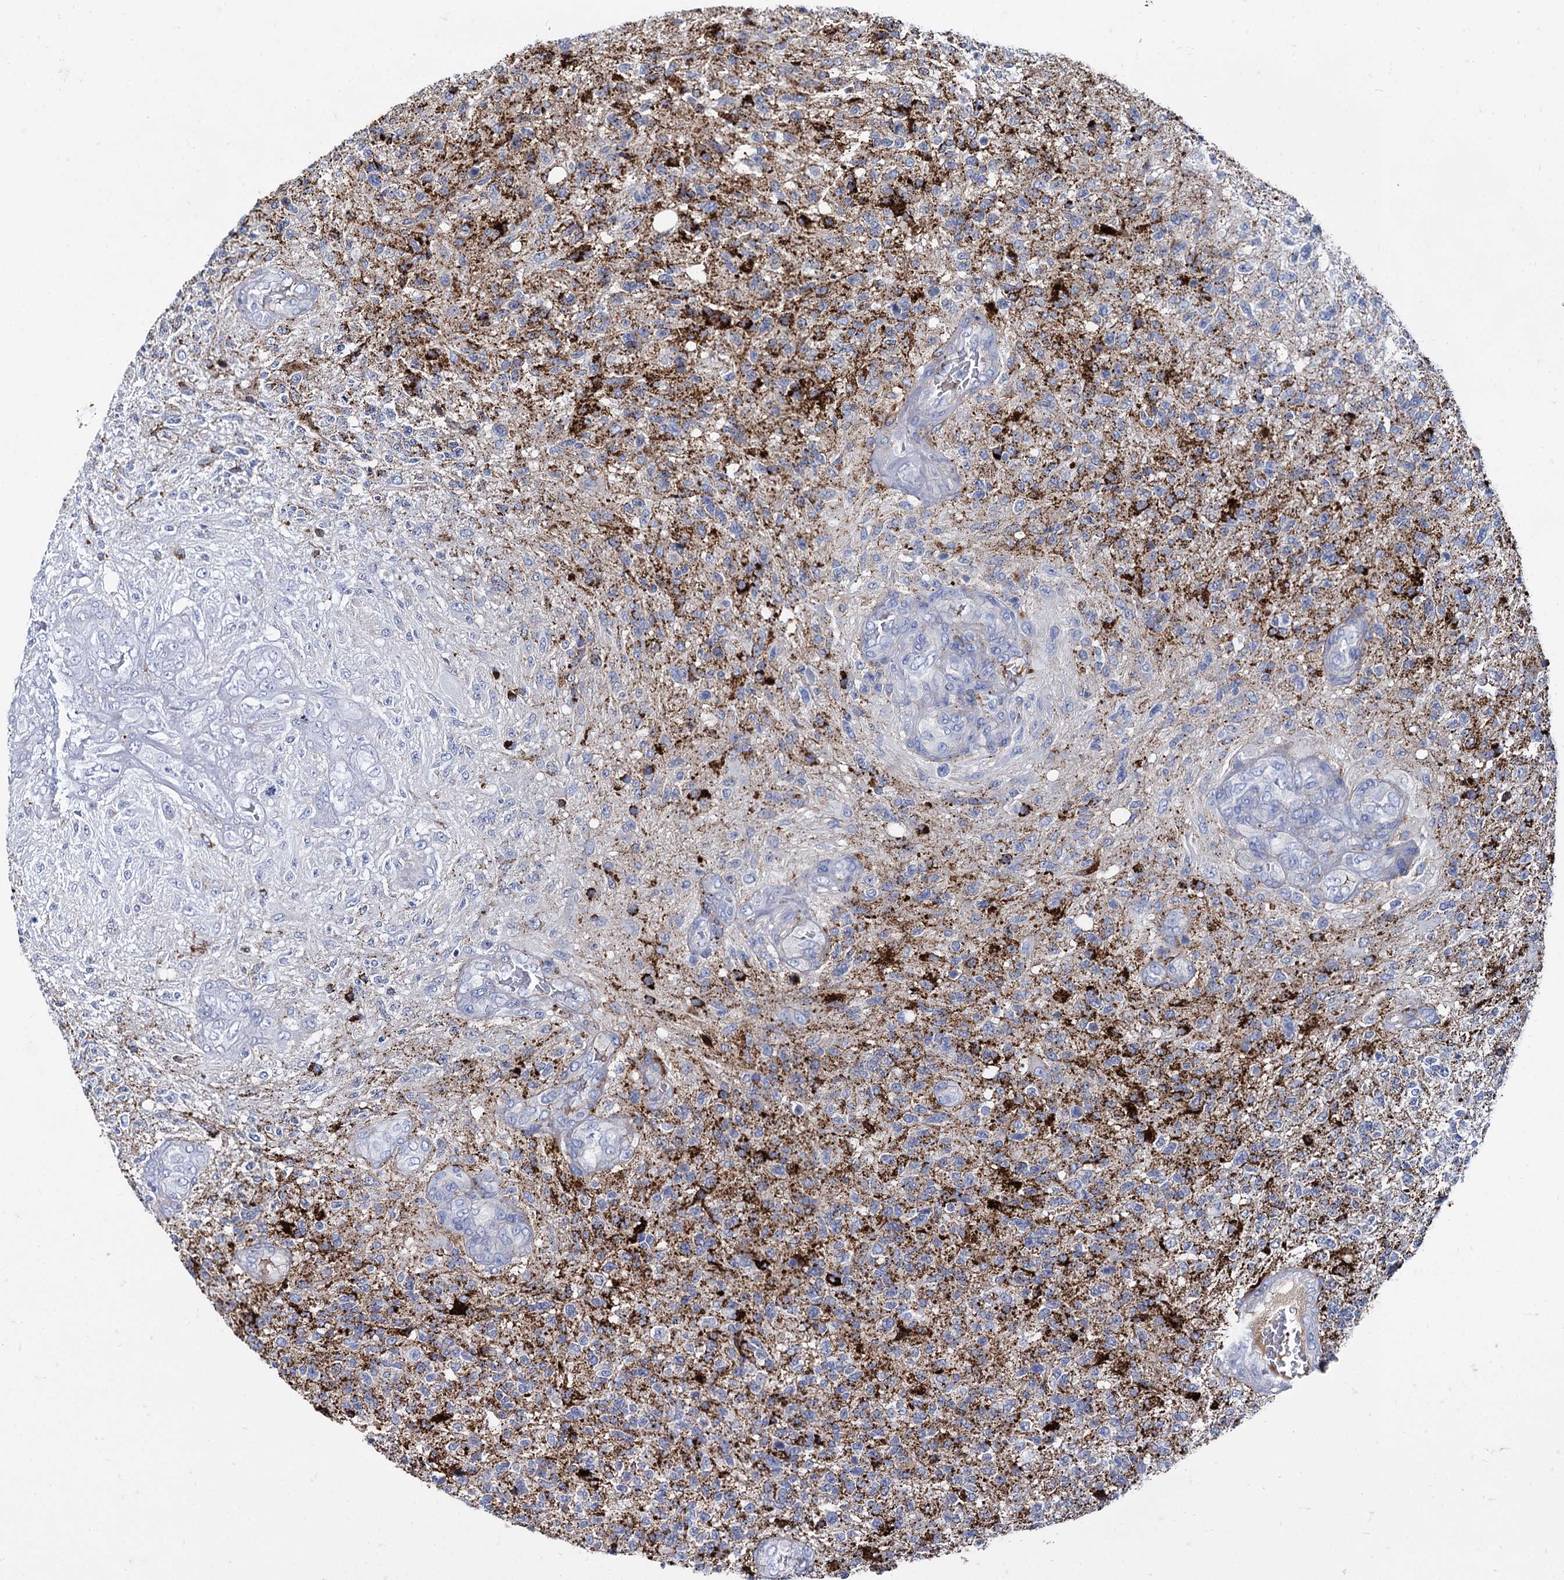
{"staining": {"intensity": "negative", "quantity": "none", "location": "none"}, "tissue": "glioma", "cell_type": "Tumor cells", "image_type": "cancer", "snomed": [{"axis": "morphology", "description": "Glioma, malignant, High grade"}, {"axis": "topography", "description": "Brain"}], "caption": "Tumor cells are negative for brown protein staining in high-grade glioma (malignant).", "gene": "APOD", "patient": {"sex": "male", "age": 56}}